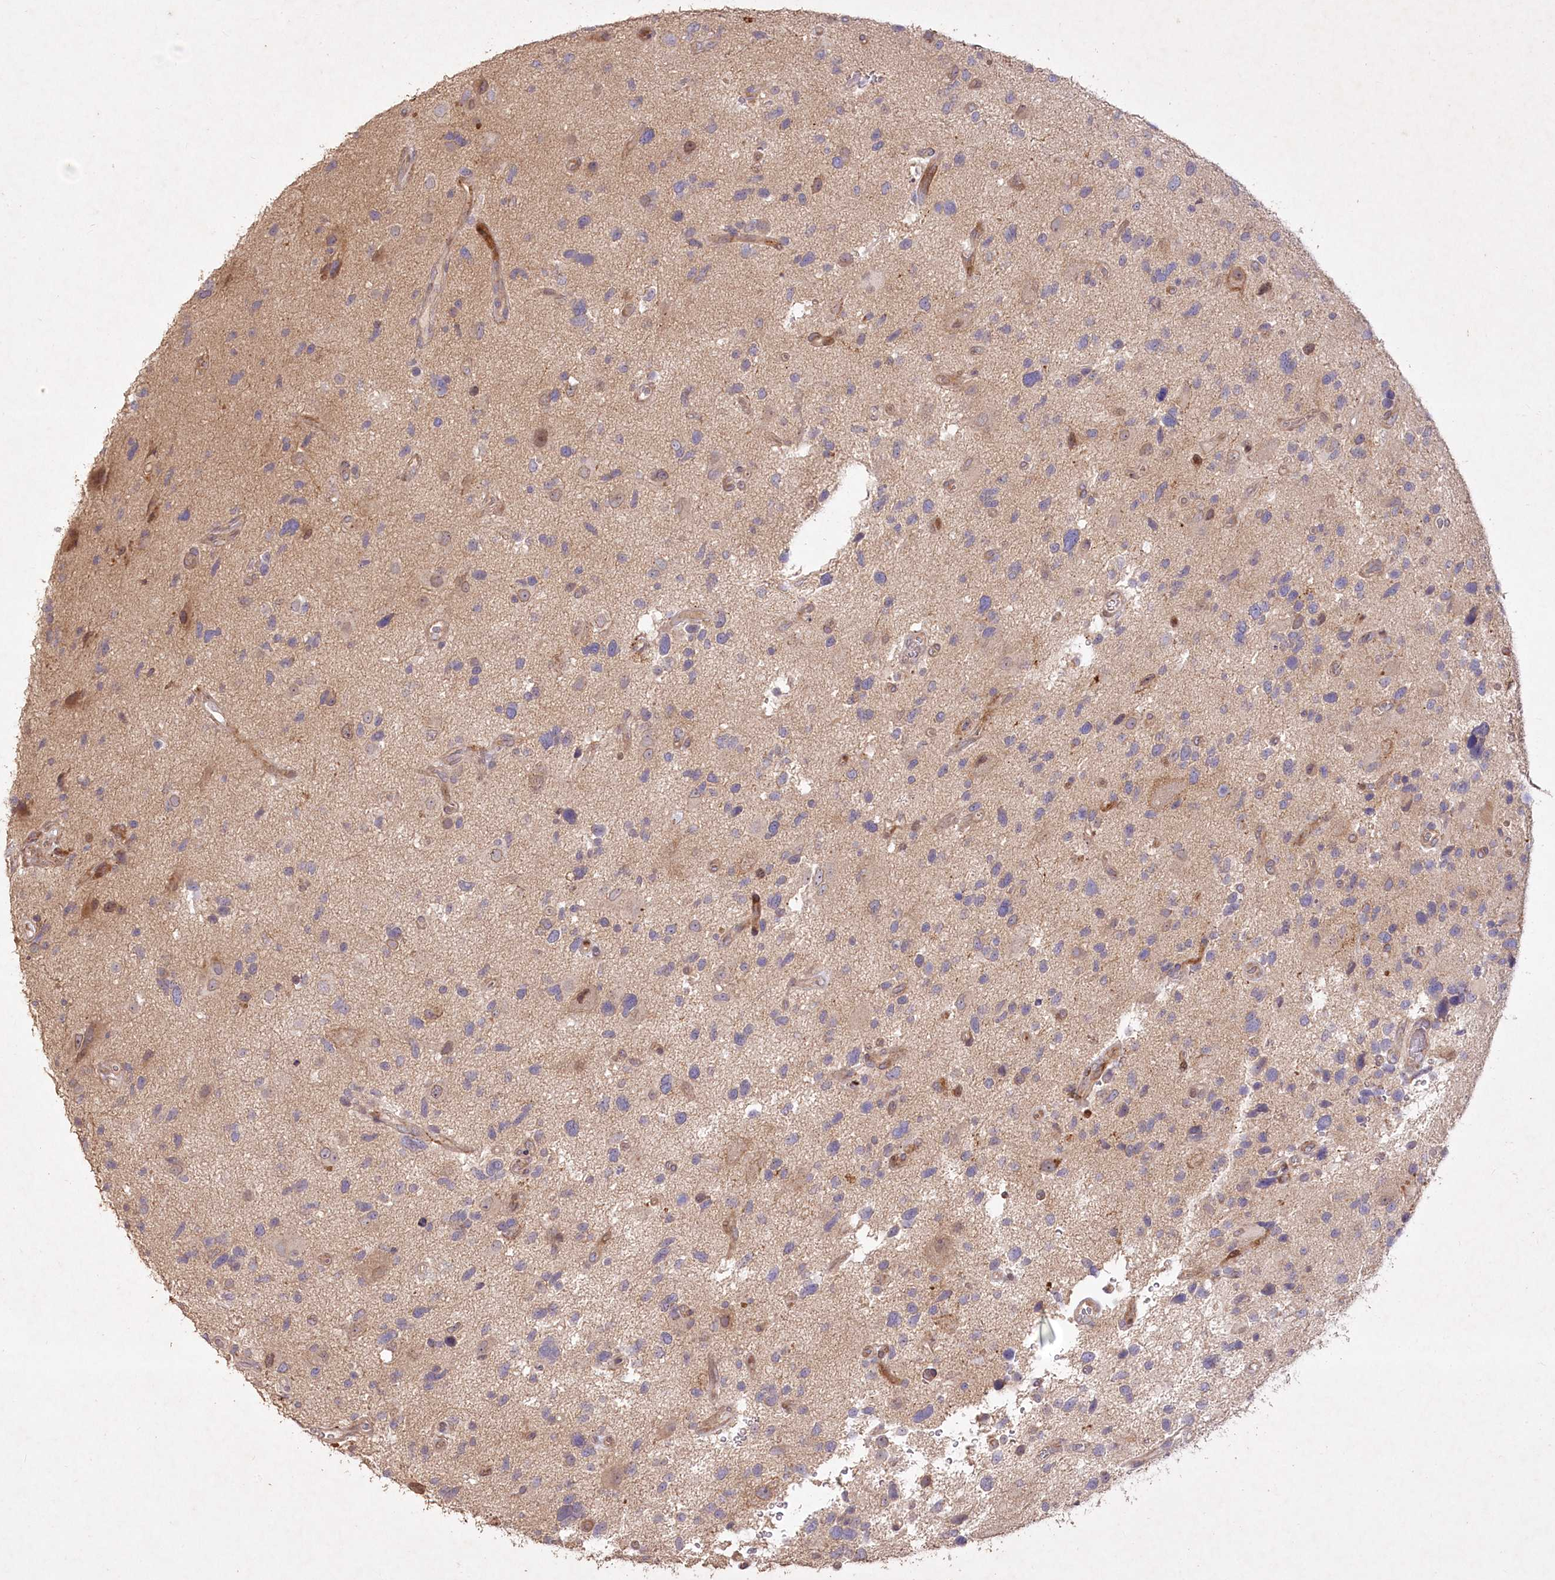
{"staining": {"intensity": "negative", "quantity": "none", "location": "none"}, "tissue": "glioma", "cell_type": "Tumor cells", "image_type": "cancer", "snomed": [{"axis": "morphology", "description": "Glioma, malignant, High grade"}, {"axis": "topography", "description": "Brain"}], "caption": "DAB immunohistochemical staining of malignant high-grade glioma displays no significant expression in tumor cells.", "gene": "IRAK1BP1", "patient": {"sex": "male", "age": 33}}